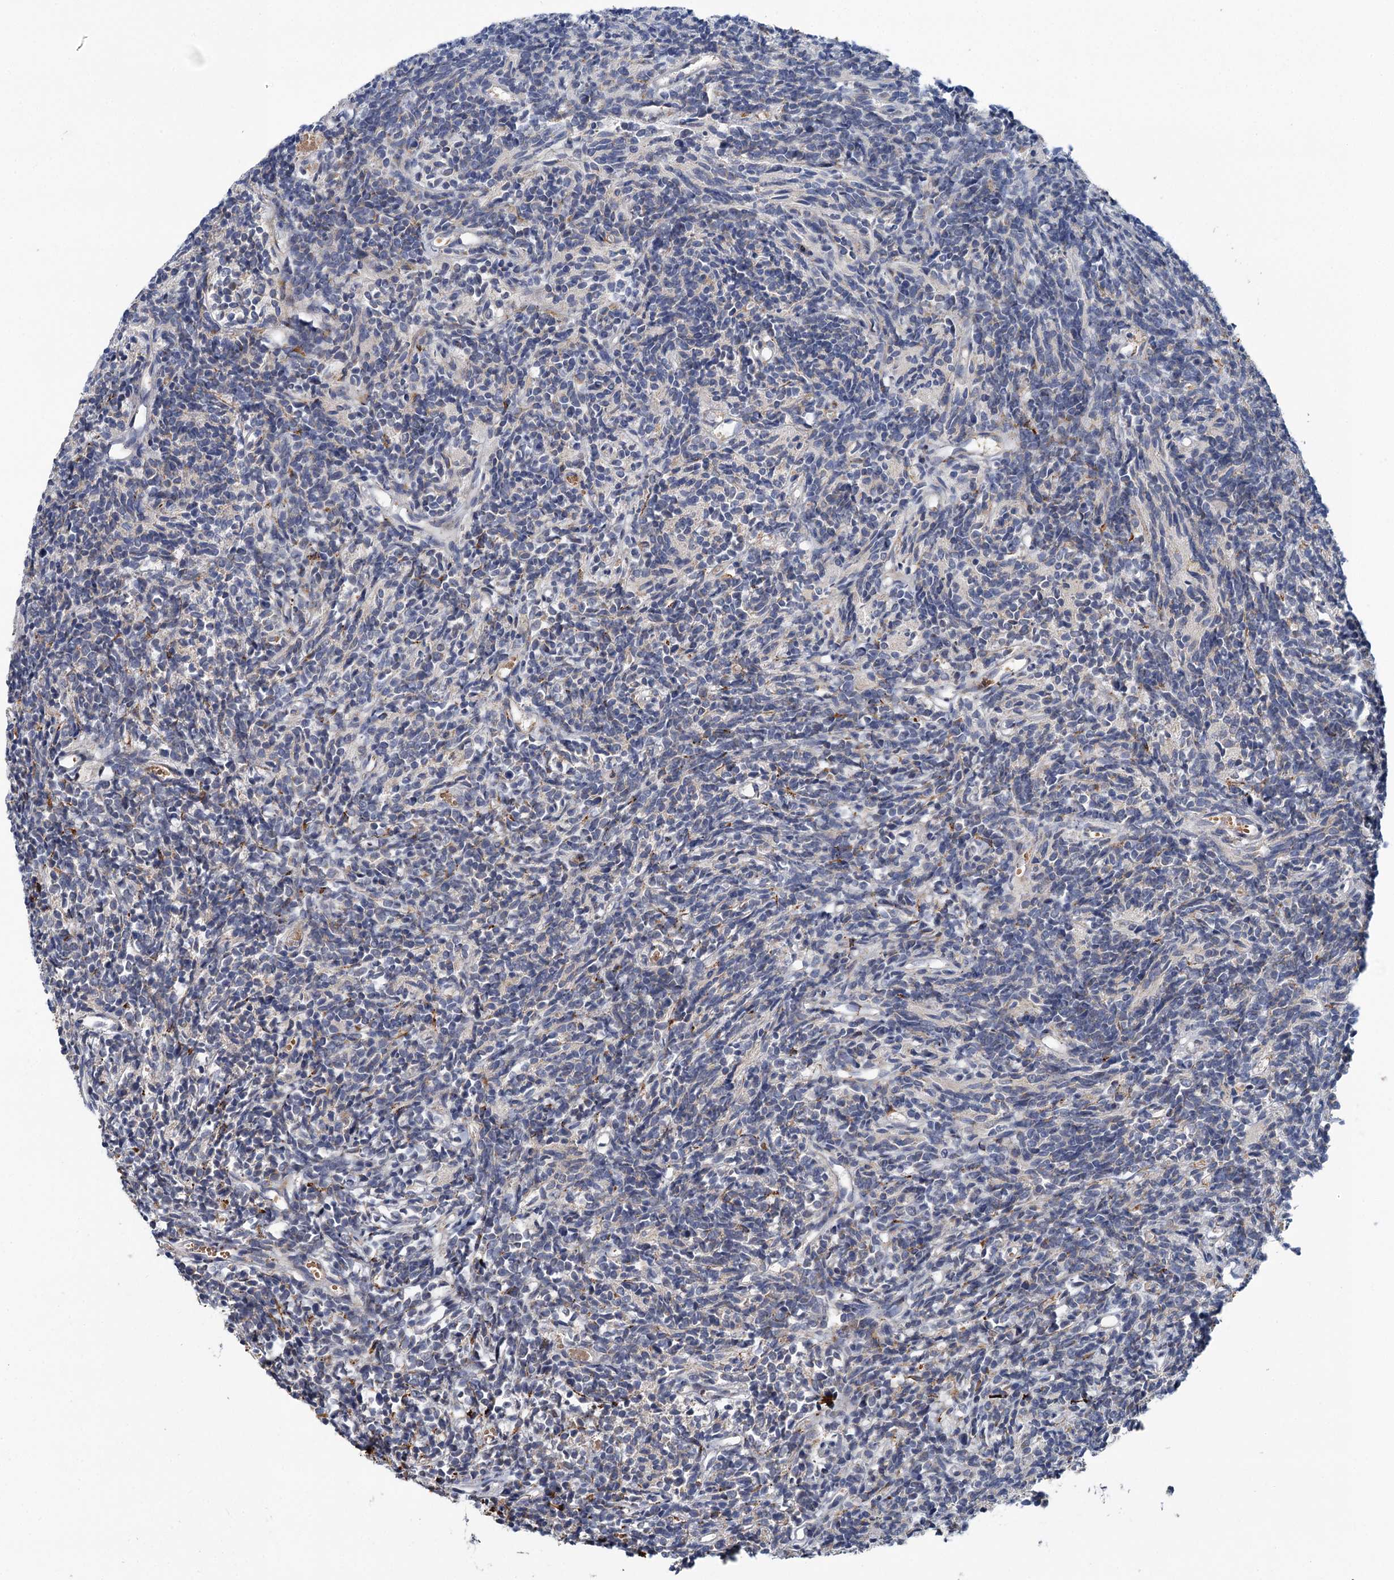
{"staining": {"intensity": "negative", "quantity": "none", "location": "none"}, "tissue": "glioma", "cell_type": "Tumor cells", "image_type": "cancer", "snomed": [{"axis": "morphology", "description": "Glioma, malignant, Low grade"}, {"axis": "topography", "description": "Brain"}], "caption": "Immunohistochemistry micrograph of neoplastic tissue: human glioma stained with DAB (3,3'-diaminobenzidine) displays no significant protein staining in tumor cells. (DAB (3,3'-diaminobenzidine) immunohistochemistry (IHC), high magnification).", "gene": "APBA2", "patient": {"sex": "female", "age": 1}}